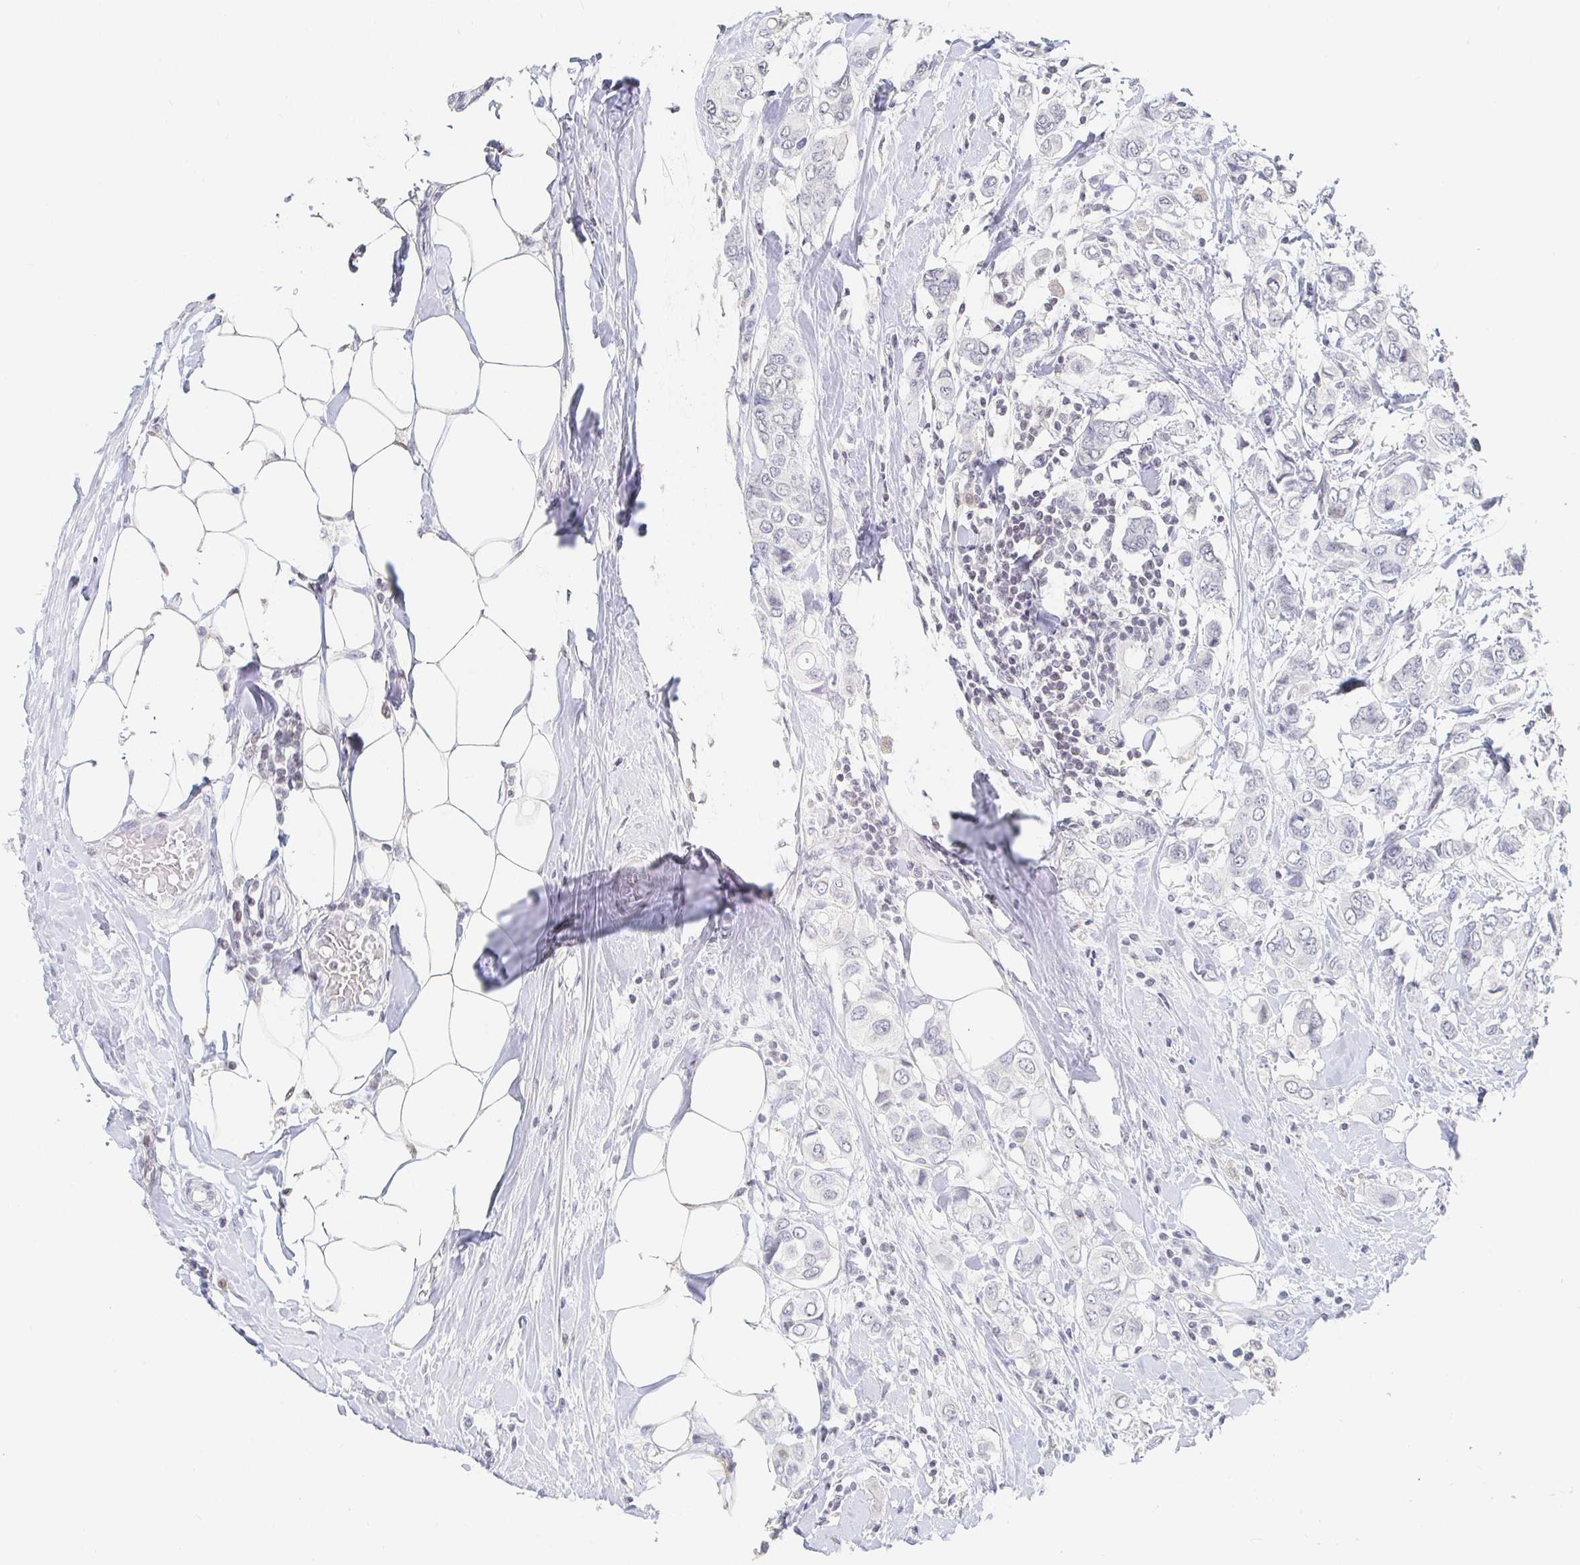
{"staining": {"intensity": "negative", "quantity": "none", "location": "none"}, "tissue": "breast cancer", "cell_type": "Tumor cells", "image_type": "cancer", "snomed": [{"axis": "morphology", "description": "Lobular carcinoma"}, {"axis": "topography", "description": "Breast"}], "caption": "Immunohistochemistry (IHC) histopathology image of neoplastic tissue: human breast lobular carcinoma stained with DAB (3,3'-diaminobenzidine) demonstrates no significant protein staining in tumor cells.", "gene": "NME9", "patient": {"sex": "female", "age": 51}}